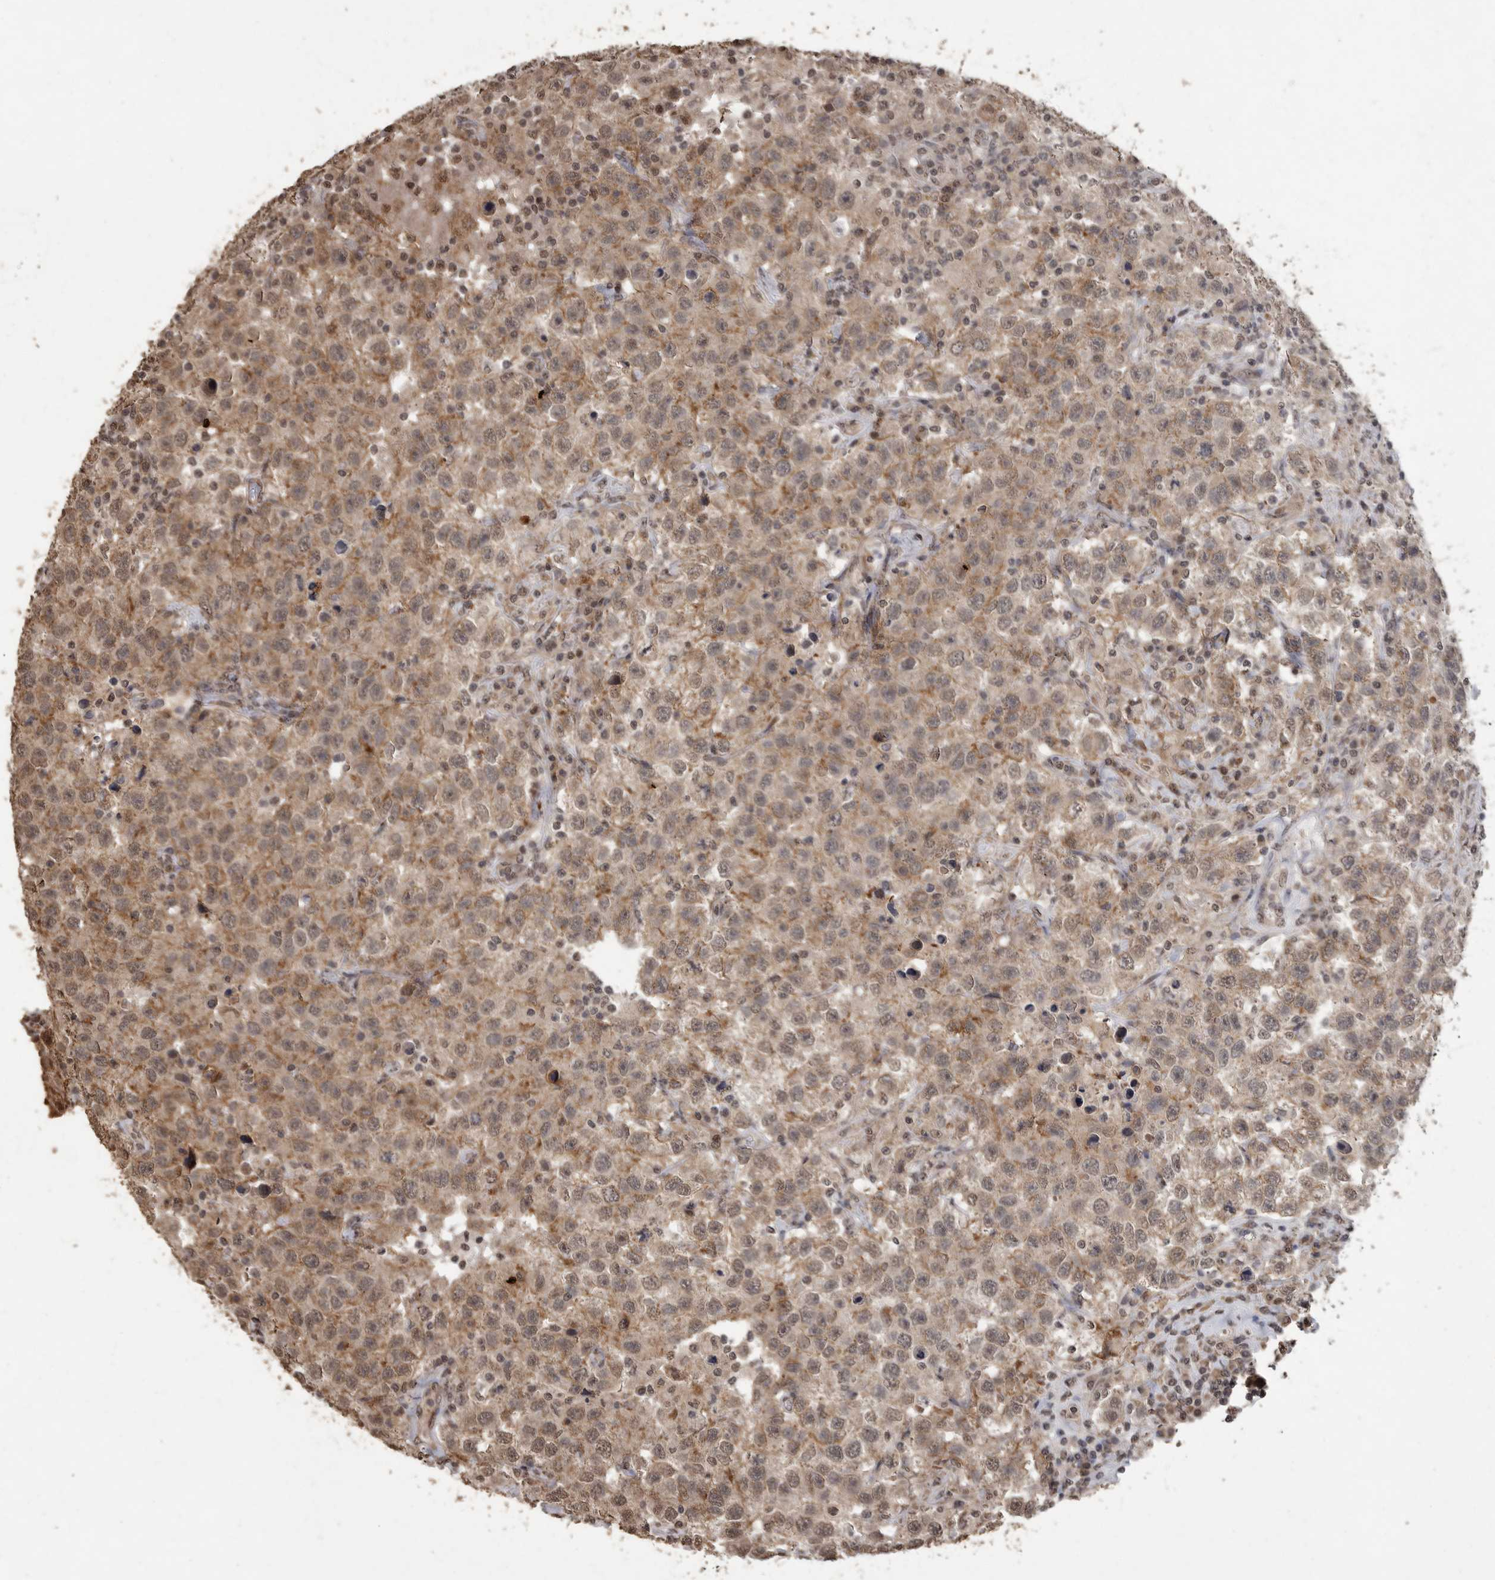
{"staining": {"intensity": "moderate", "quantity": ">75%", "location": "cytoplasmic/membranous"}, "tissue": "testis cancer", "cell_type": "Tumor cells", "image_type": "cancer", "snomed": [{"axis": "morphology", "description": "Seminoma, NOS"}, {"axis": "topography", "description": "Testis"}], "caption": "An image of testis cancer stained for a protein exhibits moderate cytoplasmic/membranous brown staining in tumor cells.", "gene": "MAFG", "patient": {"sex": "male", "age": 41}}